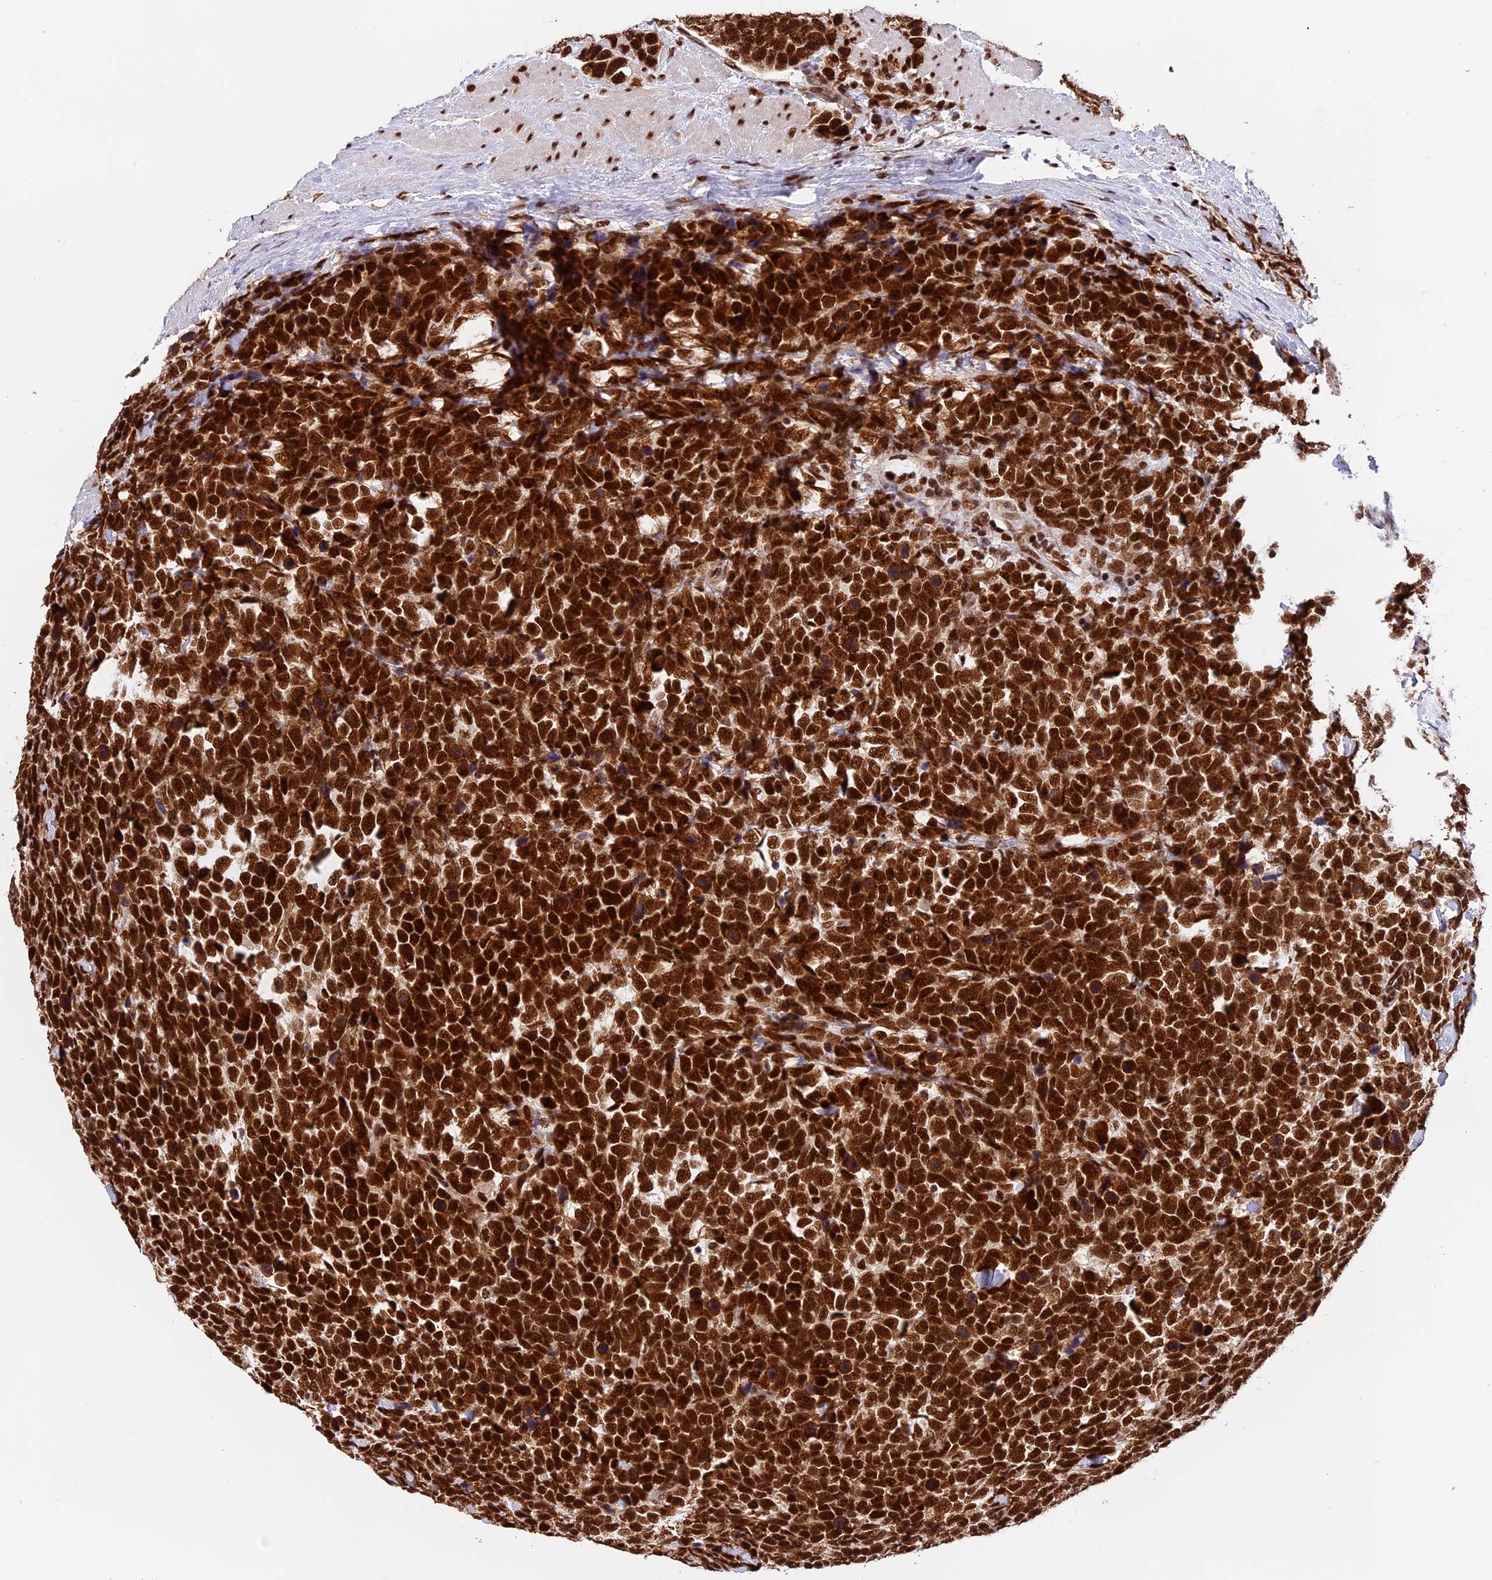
{"staining": {"intensity": "strong", "quantity": ">75%", "location": "nuclear"}, "tissue": "urothelial cancer", "cell_type": "Tumor cells", "image_type": "cancer", "snomed": [{"axis": "morphology", "description": "Urothelial carcinoma, High grade"}, {"axis": "topography", "description": "Urinary bladder"}], "caption": "High-grade urothelial carcinoma was stained to show a protein in brown. There is high levels of strong nuclear staining in approximately >75% of tumor cells. (DAB IHC, brown staining for protein, blue staining for nuclei).", "gene": "RAMAC", "patient": {"sex": "female", "age": 82}}